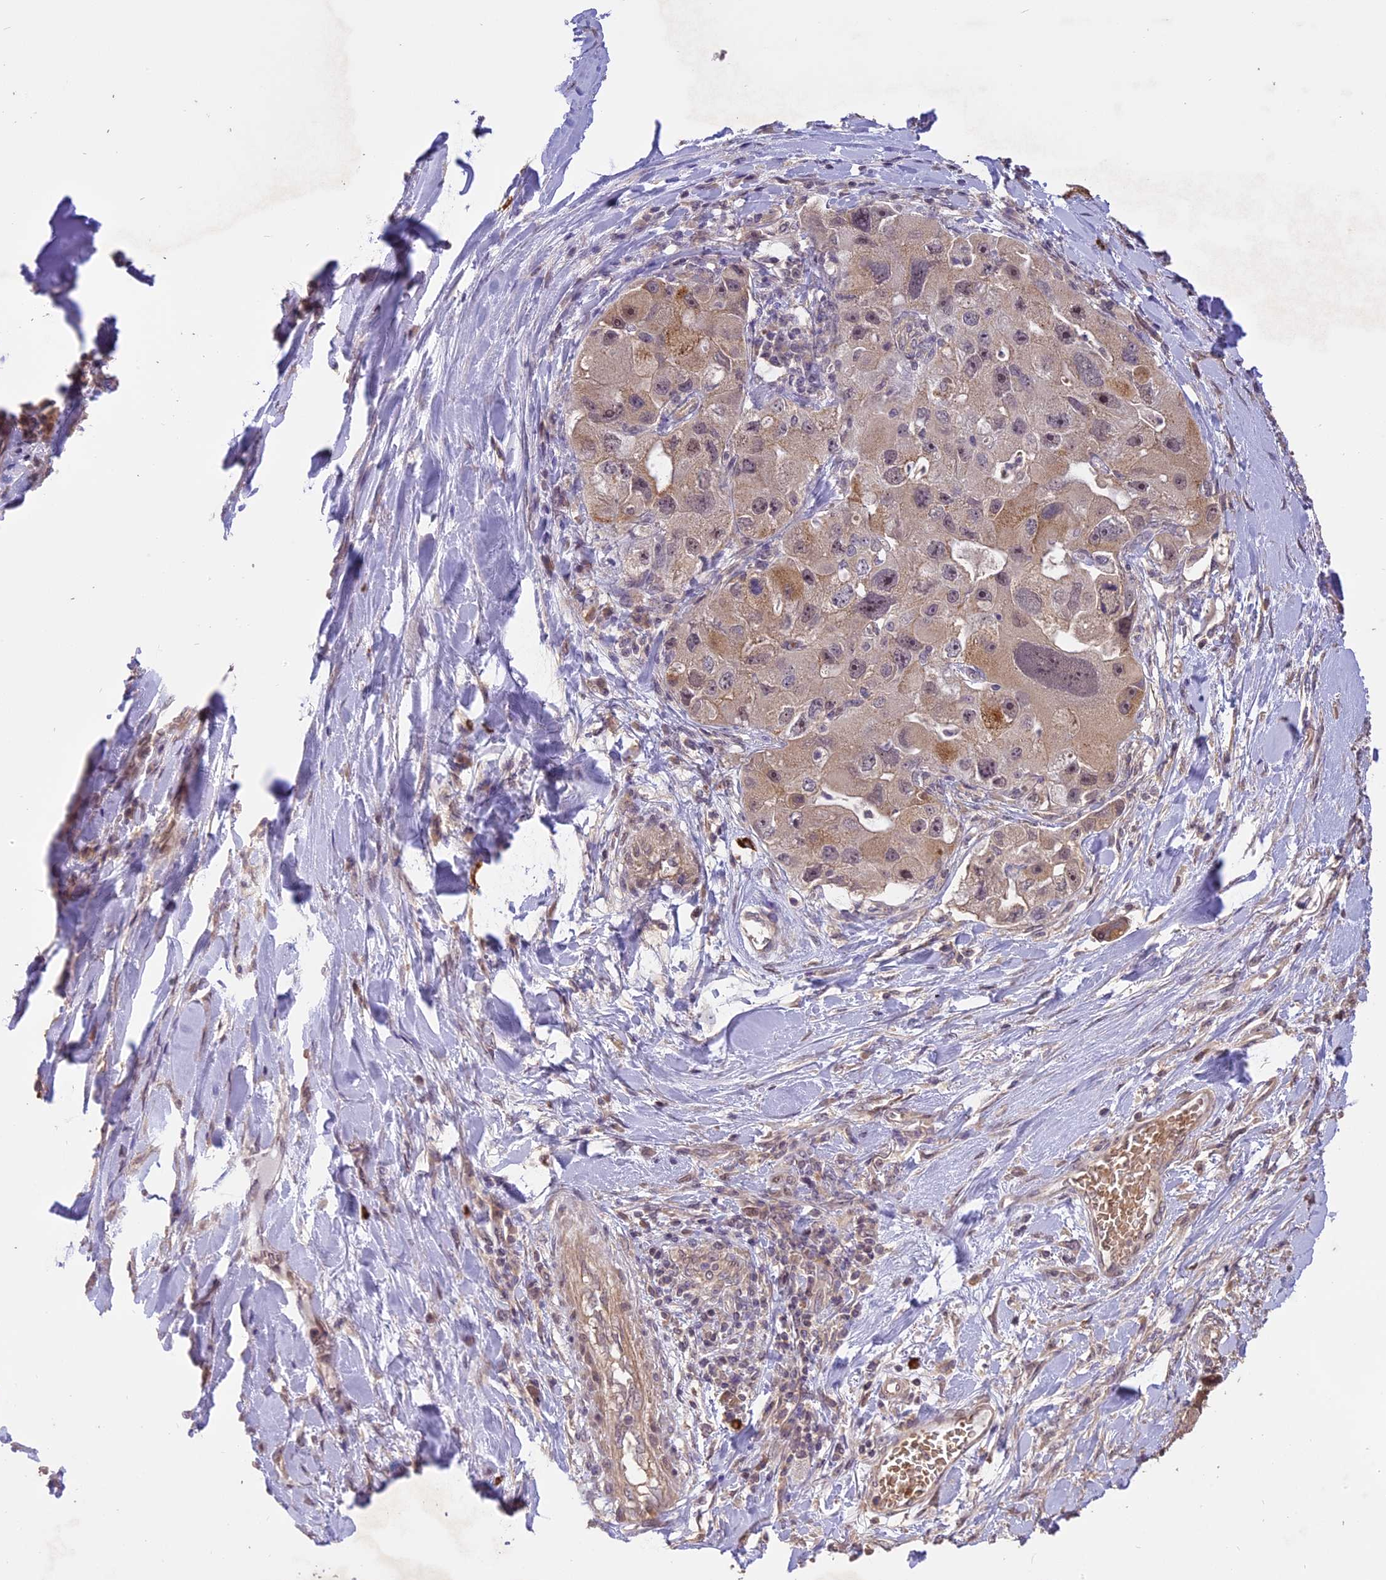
{"staining": {"intensity": "moderate", "quantity": "25%-75%", "location": "cytoplasmic/membranous"}, "tissue": "lung cancer", "cell_type": "Tumor cells", "image_type": "cancer", "snomed": [{"axis": "morphology", "description": "Adenocarcinoma, NOS"}, {"axis": "topography", "description": "Lung"}], "caption": "Lung cancer stained with a protein marker demonstrates moderate staining in tumor cells.", "gene": "TIGD7", "patient": {"sex": "female", "age": 54}}